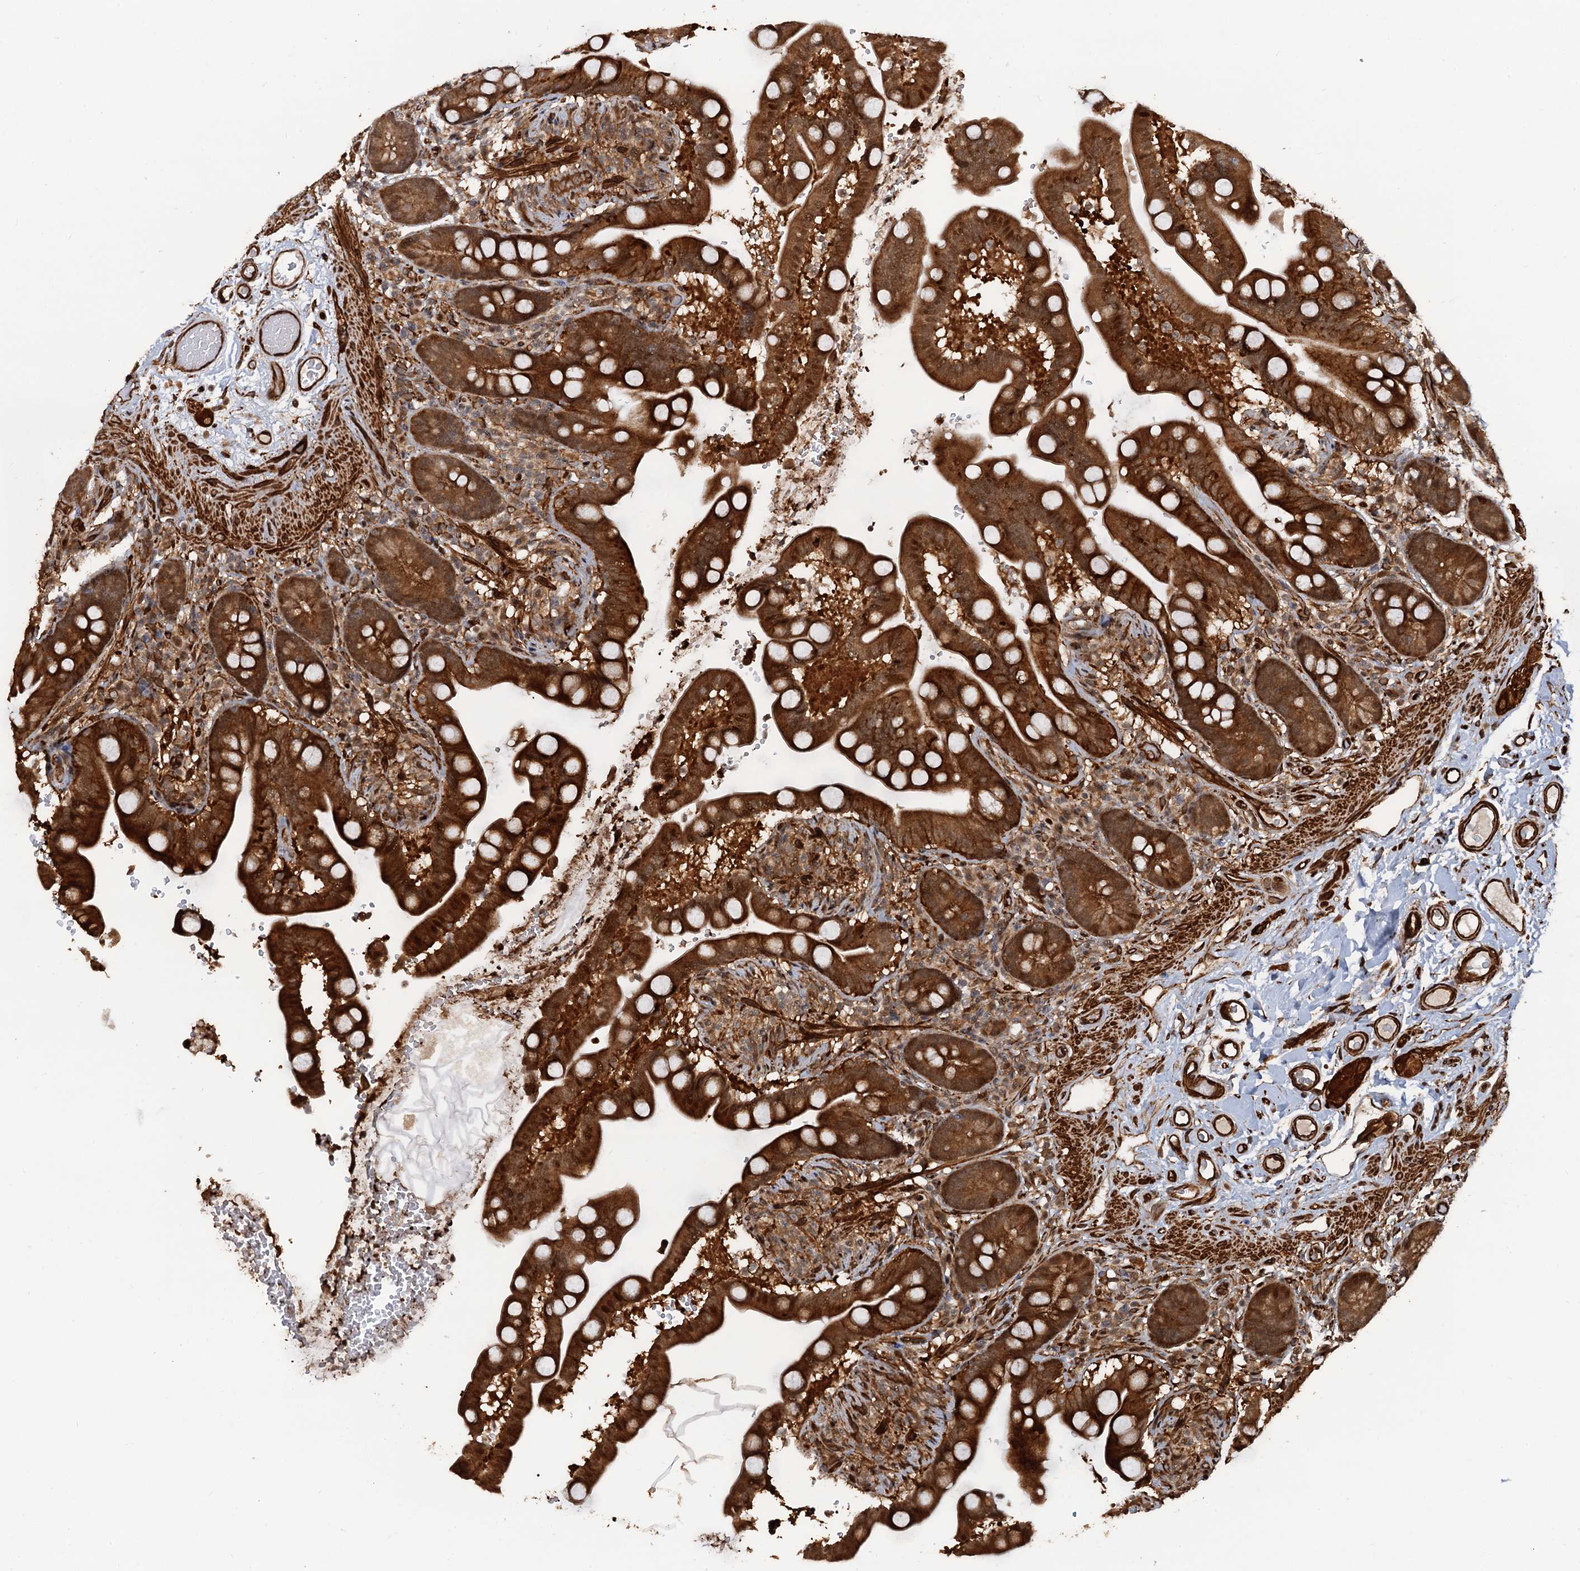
{"staining": {"intensity": "strong", "quantity": ">75%", "location": "cytoplasmic/membranous"}, "tissue": "colon", "cell_type": "Endothelial cells", "image_type": "normal", "snomed": [{"axis": "morphology", "description": "Normal tissue, NOS"}, {"axis": "topography", "description": "Smooth muscle"}, {"axis": "topography", "description": "Colon"}], "caption": "Protein analysis of normal colon demonstrates strong cytoplasmic/membranous staining in about >75% of endothelial cells.", "gene": "SNRNP25", "patient": {"sex": "male", "age": 73}}